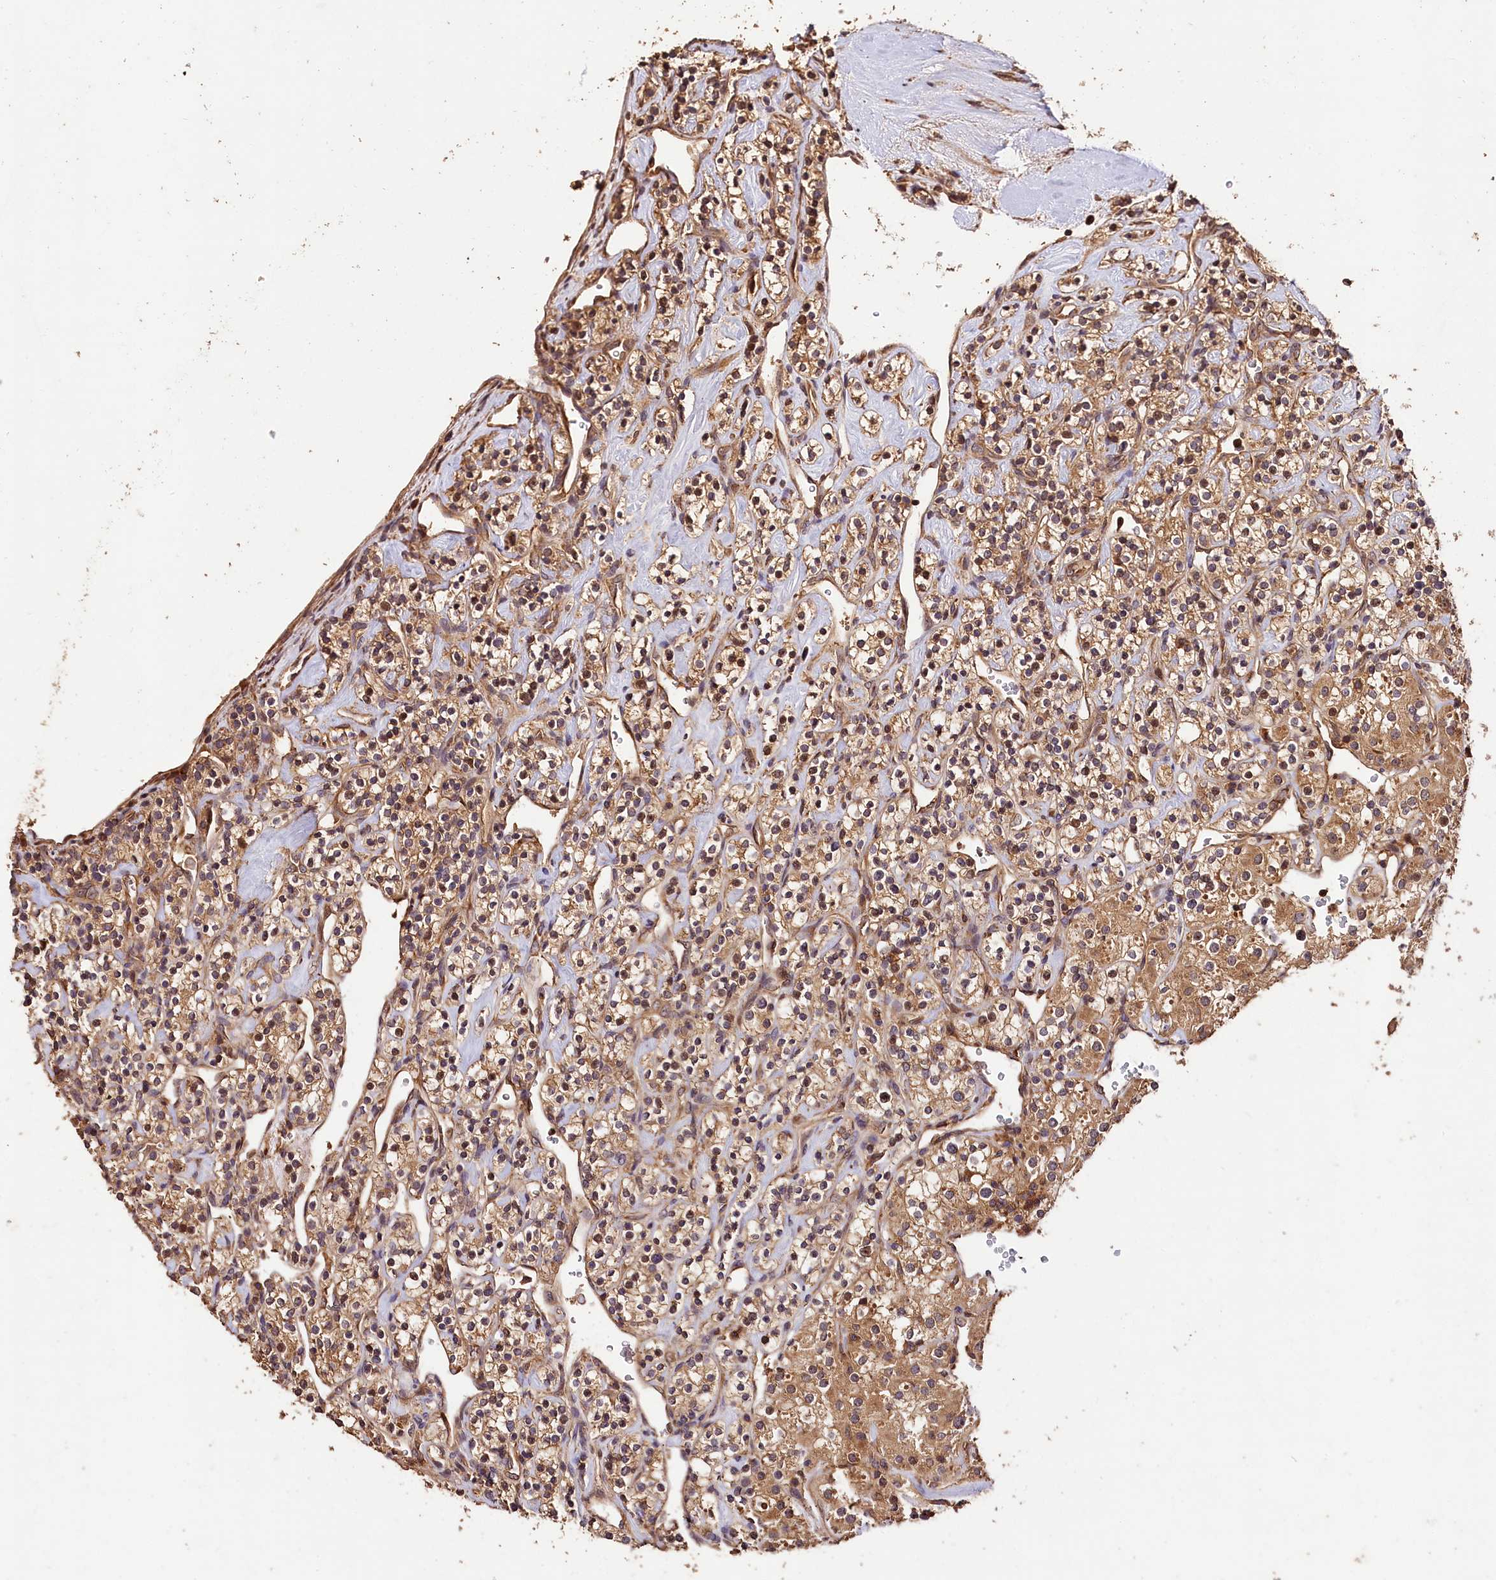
{"staining": {"intensity": "moderate", "quantity": ">75%", "location": "cytoplasmic/membranous"}, "tissue": "renal cancer", "cell_type": "Tumor cells", "image_type": "cancer", "snomed": [{"axis": "morphology", "description": "Adenocarcinoma, NOS"}, {"axis": "topography", "description": "Kidney"}], "caption": "The photomicrograph displays a brown stain indicating the presence of a protein in the cytoplasmic/membranous of tumor cells in renal cancer (adenocarcinoma). (DAB (3,3'-diaminobenzidine) = brown stain, brightfield microscopy at high magnification).", "gene": "KPTN", "patient": {"sex": "male", "age": 77}}